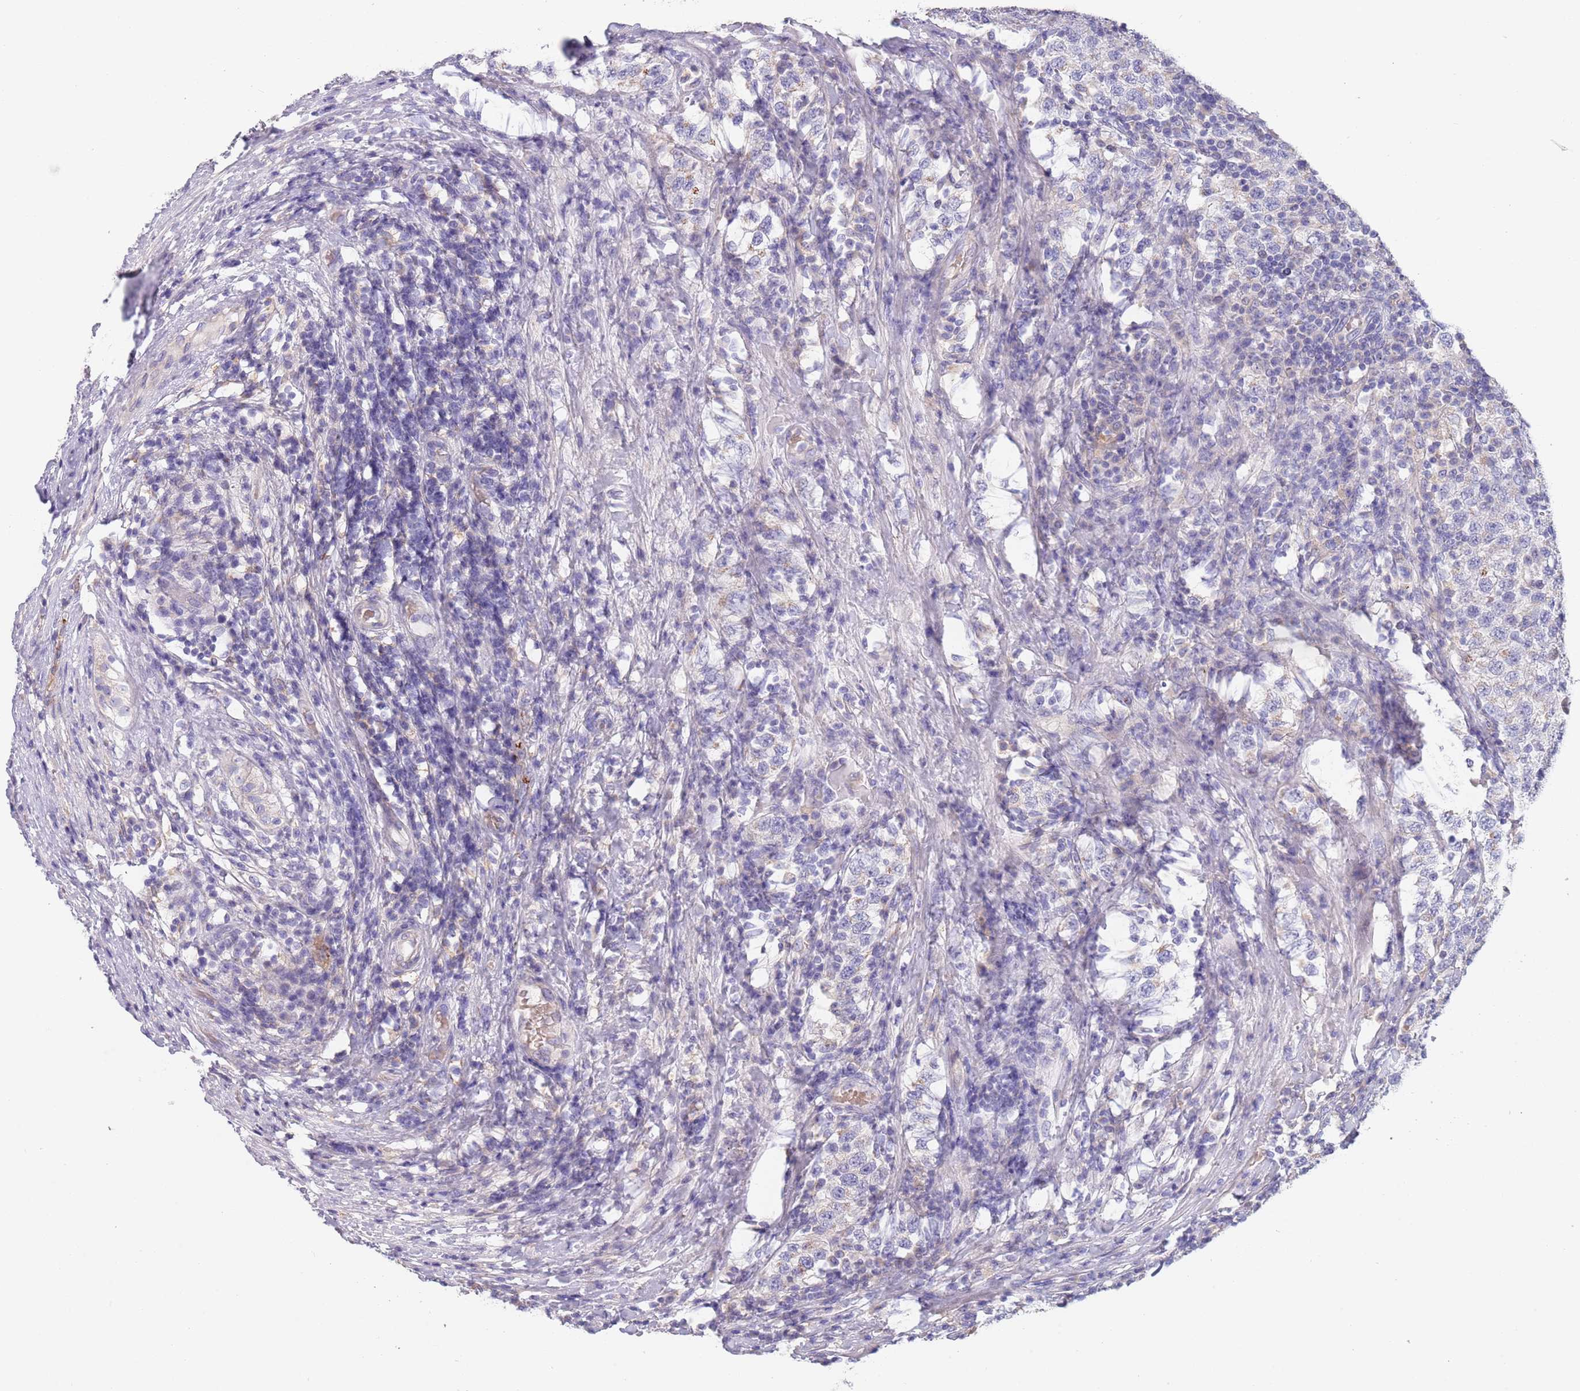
{"staining": {"intensity": "negative", "quantity": "none", "location": "none"}, "tissue": "testis cancer", "cell_type": "Tumor cells", "image_type": "cancer", "snomed": [{"axis": "morphology", "description": "Seminoma, NOS"}, {"axis": "topography", "description": "Testis"}], "caption": "Human testis cancer (seminoma) stained for a protein using IHC shows no expression in tumor cells.", "gene": "MAN1C1", "patient": {"sex": "male", "age": 34}}